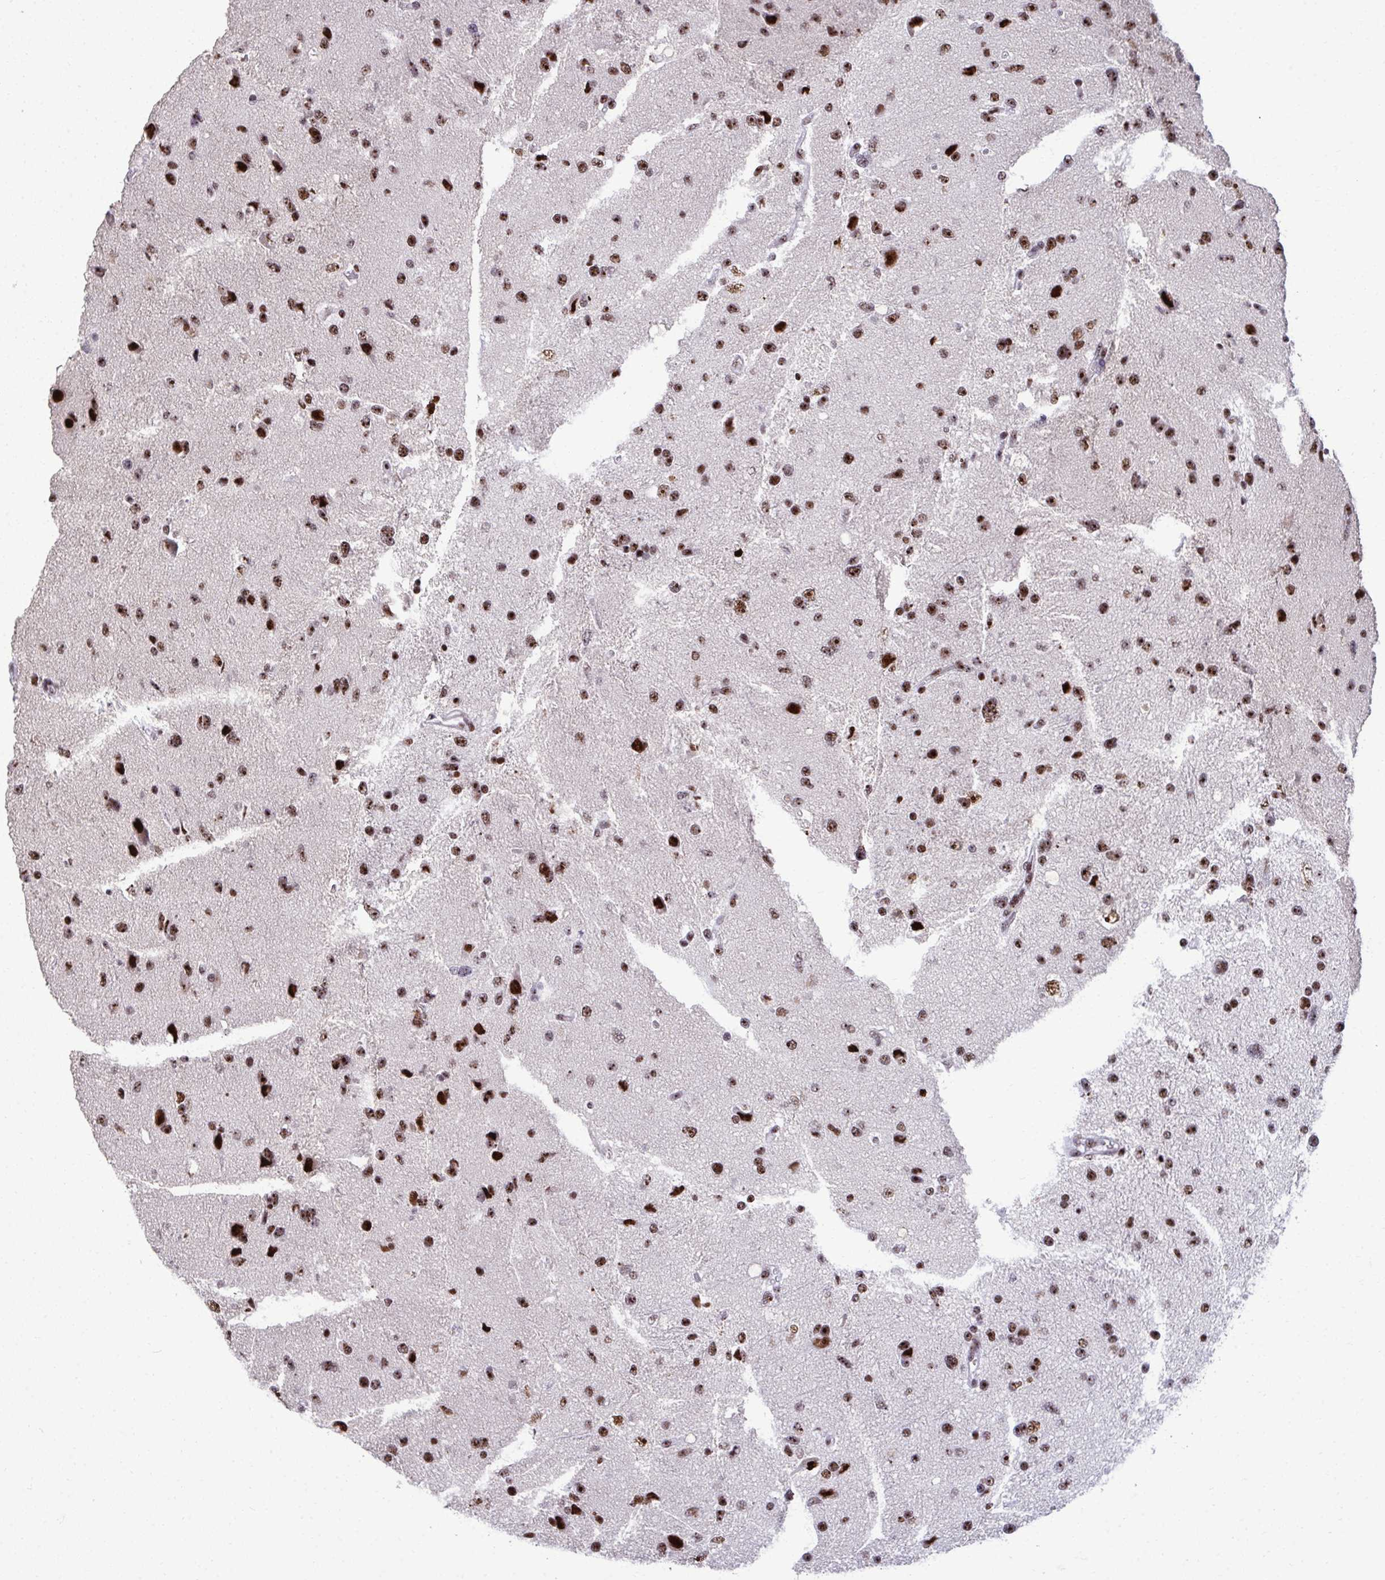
{"staining": {"intensity": "moderate", "quantity": ">75%", "location": "nuclear"}, "tissue": "glioma", "cell_type": "Tumor cells", "image_type": "cancer", "snomed": [{"axis": "morphology", "description": "Glioma, malignant, Low grade"}, {"axis": "topography", "description": "Brain"}], "caption": "Immunohistochemistry histopathology image of human glioma stained for a protein (brown), which displays medium levels of moderate nuclear staining in about >75% of tumor cells.", "gene": "PELP1", "patient": {"sex": "female", "age": 55}}